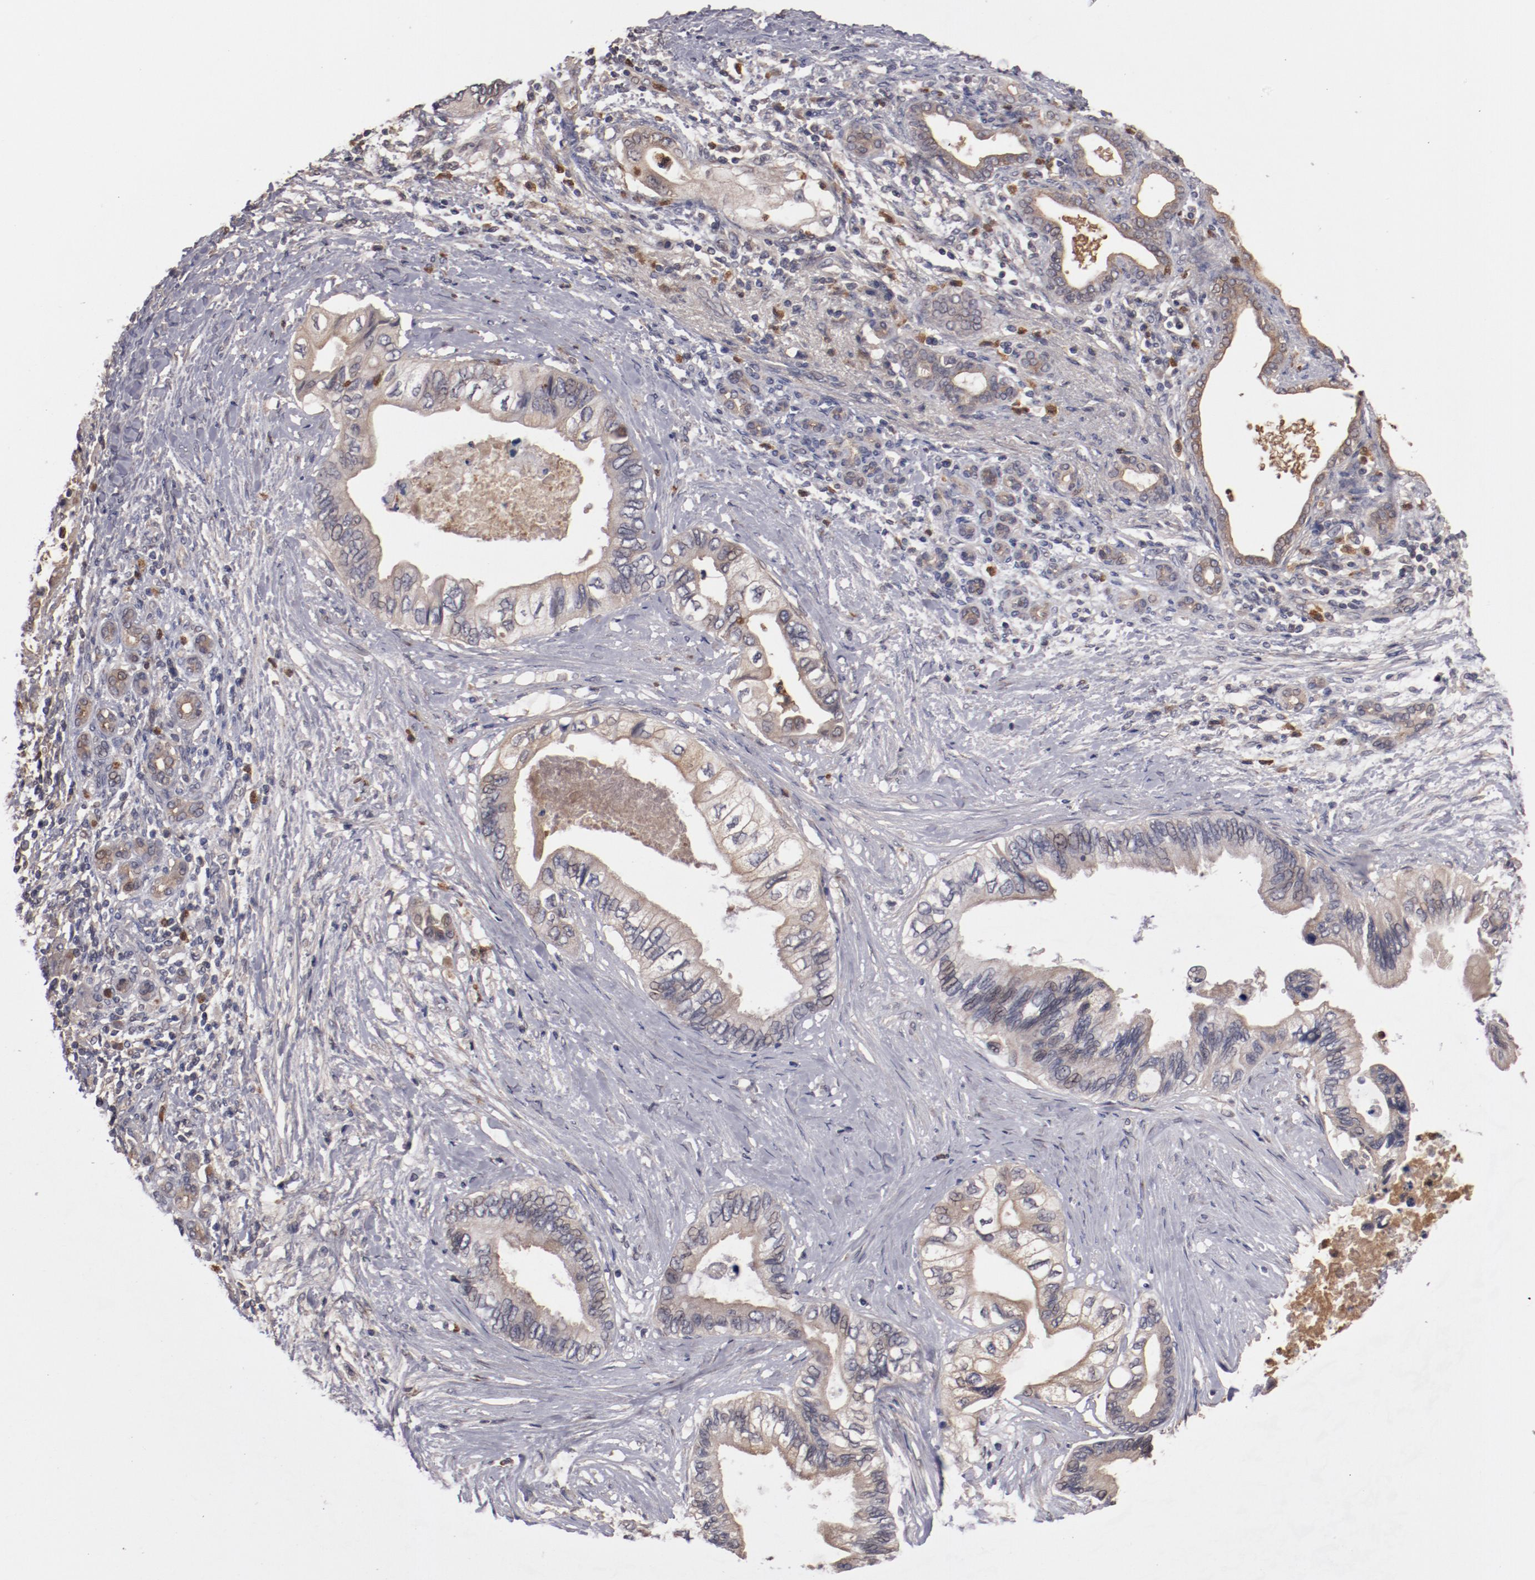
{"staining": {"intensity": "weak", "quantity": "25%-75%", "location": "cytoplasmic/membranous"}, "tissue": "pancreatic cancer", "cell_type": "Tumor cells", "image_type": "cancer", "snomed": [{"axis": "morphology", "description": "Adenocarcinoma, NOS"}, {"axis": "topography", "description": "Pancreas"}], "caption": "Immunohistochemistry micrograph of neoplastic tissue: pancreatic cancer stained using IHC shows low levels of weak protein expression localized specifically in the cytoplasmic/membranous of tumor cells, appearing as a cytoplasmic/membranous brown color.", "gene": "SERPINA7", "patient": {"sex": "female", "age": 66}}